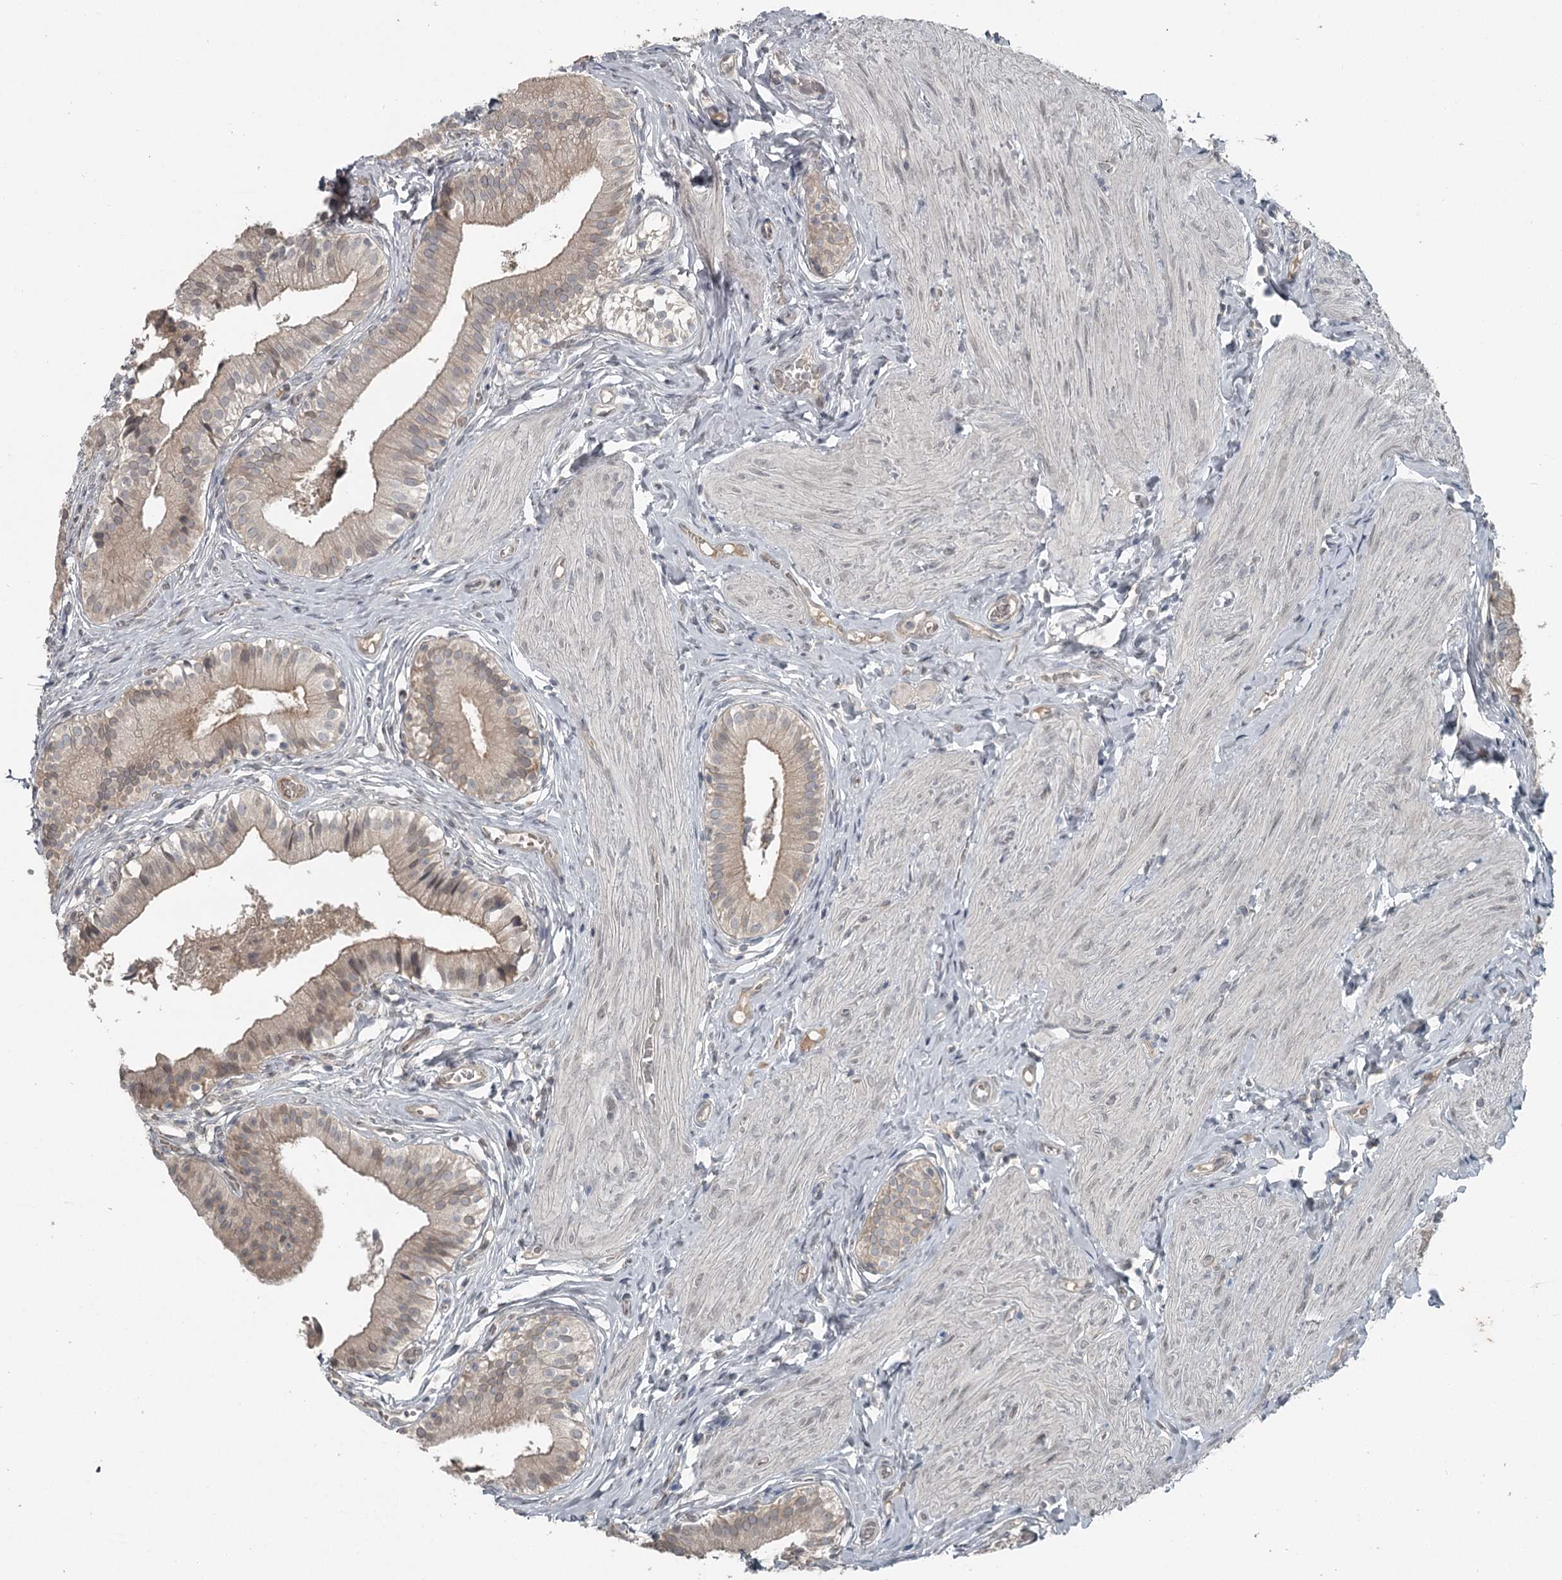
{"staining": {"intensity": "weak", "quantity": "<25%", "location": "cytoplasmic/membranous"}, "tissue": "gallbladder", "cell_type": "Glandular cells", "image_type": "normal", "snomed": [{"axis": "morphology", "description": "Normal tissue, NOS"}, {"axis": "topography", "description": "Gallbladder"}], "caption": "High magnification brightfield microscopy of benign gallbladder stained with DAB (3,3'-diaminobenzidine) (brown) and counterstained with hematoxylin (blue): glandular cells show no significant expression. (Stains: DAB (3,3'-diaminobenzidine) immunohistochemistry (IHC) with hematoxylin counter stain, Microscopy: brightfield microscopy at high magnification).", "gene": "SLC39A8", "patient": {"sex": "female", "age": 47}}